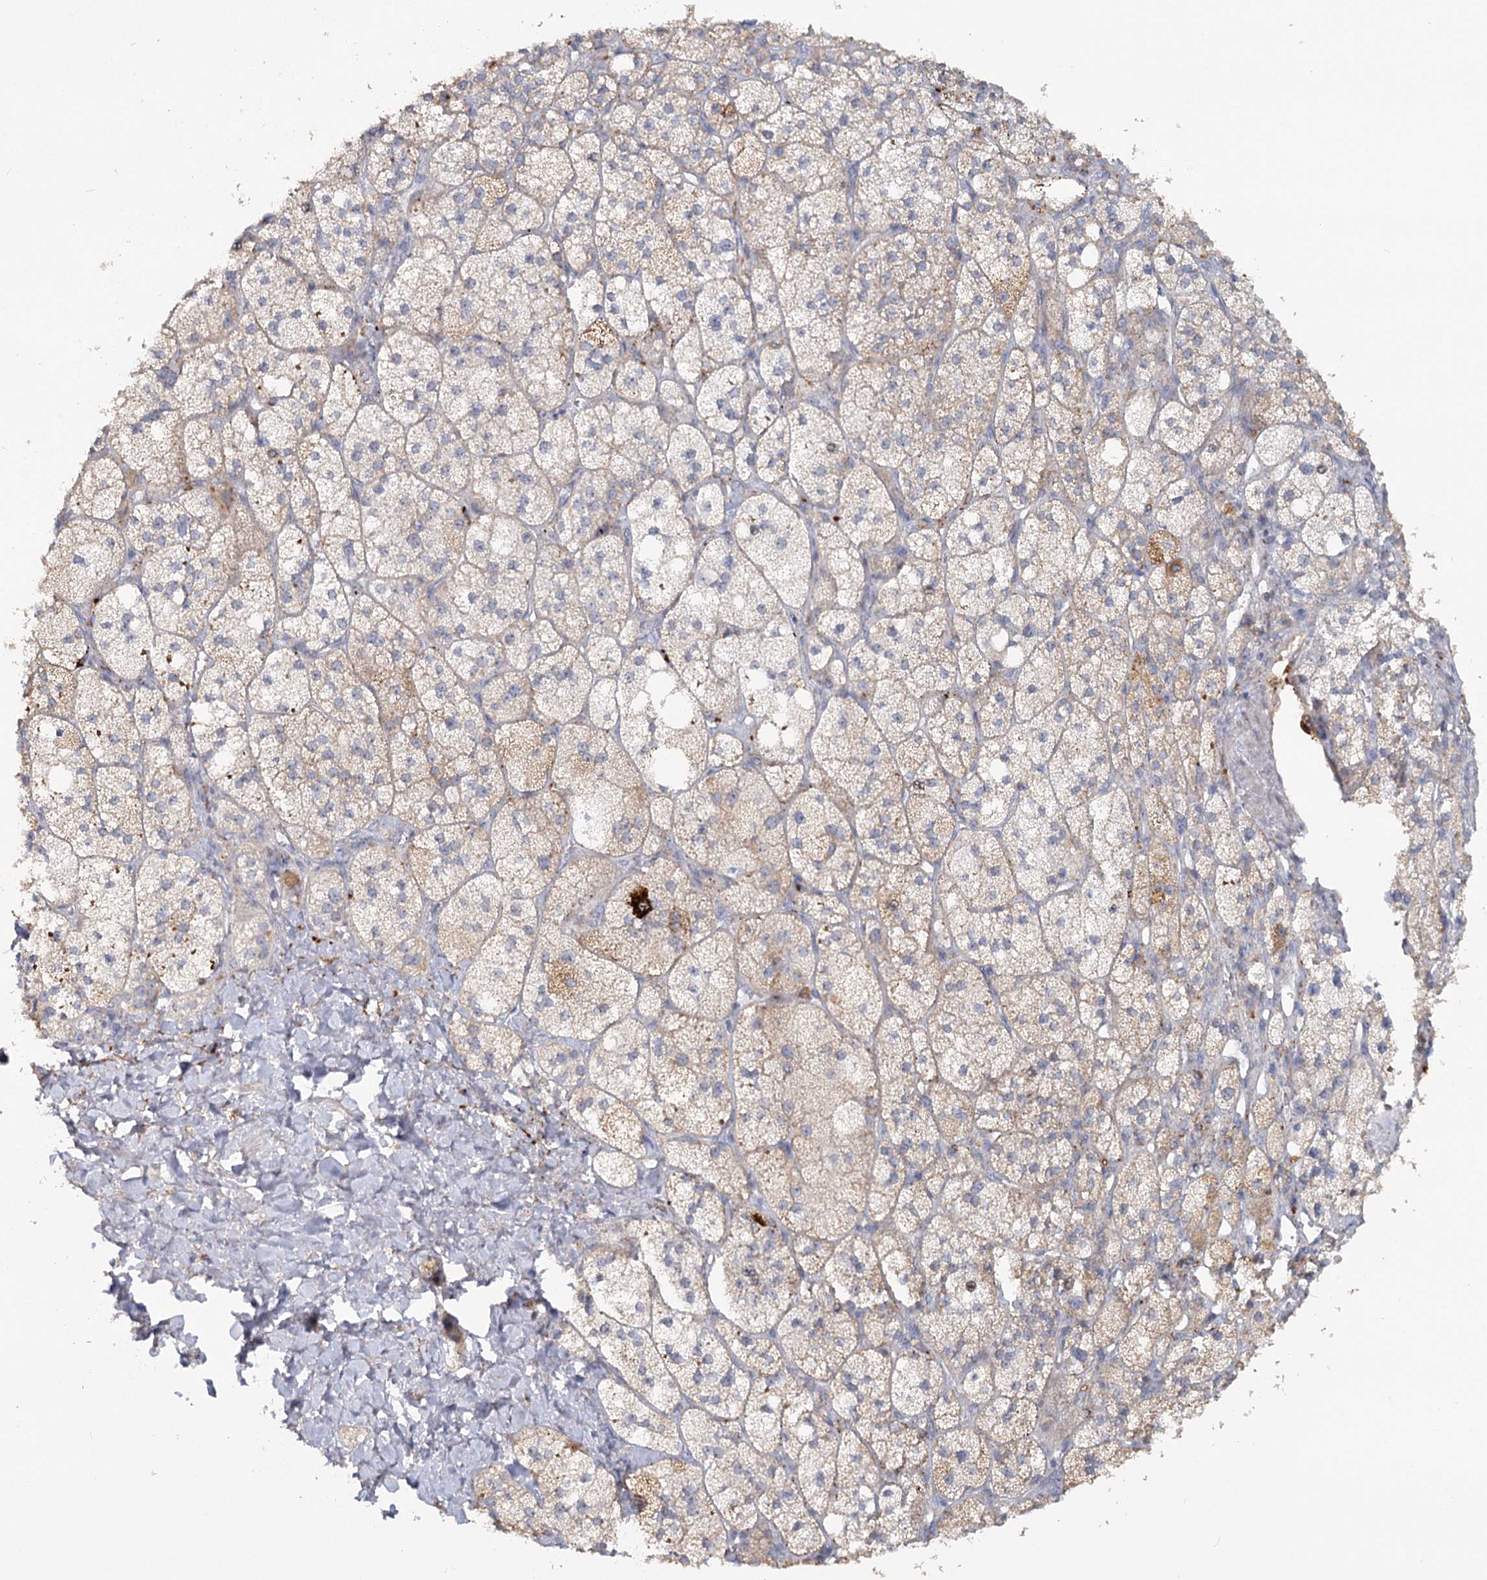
{"staining": {"intensity": "moderate", "quantity": "25%-75%", "location": "cytoplasmic/membranous"}, "tissue": "adrenal gland", "cell_type": "Glandular cells", "image_type": "normal", "snomed": [{"axis": "morphology", "description": "Normal tissue, NOS"}, {"axis": "topography", "description": "Adrenal gland"}], "caption": "Immunohistochemical staining of unremarkable adrenal gland shows moderate cytoplasmic/membranous protein staining in approximately 25%-75% of glandular cells. (DAB = brown stain, brightfield microscopy at high magnification).", "gene": "ANGPTL5", "patient": {"sex": "male", "age": 61}}